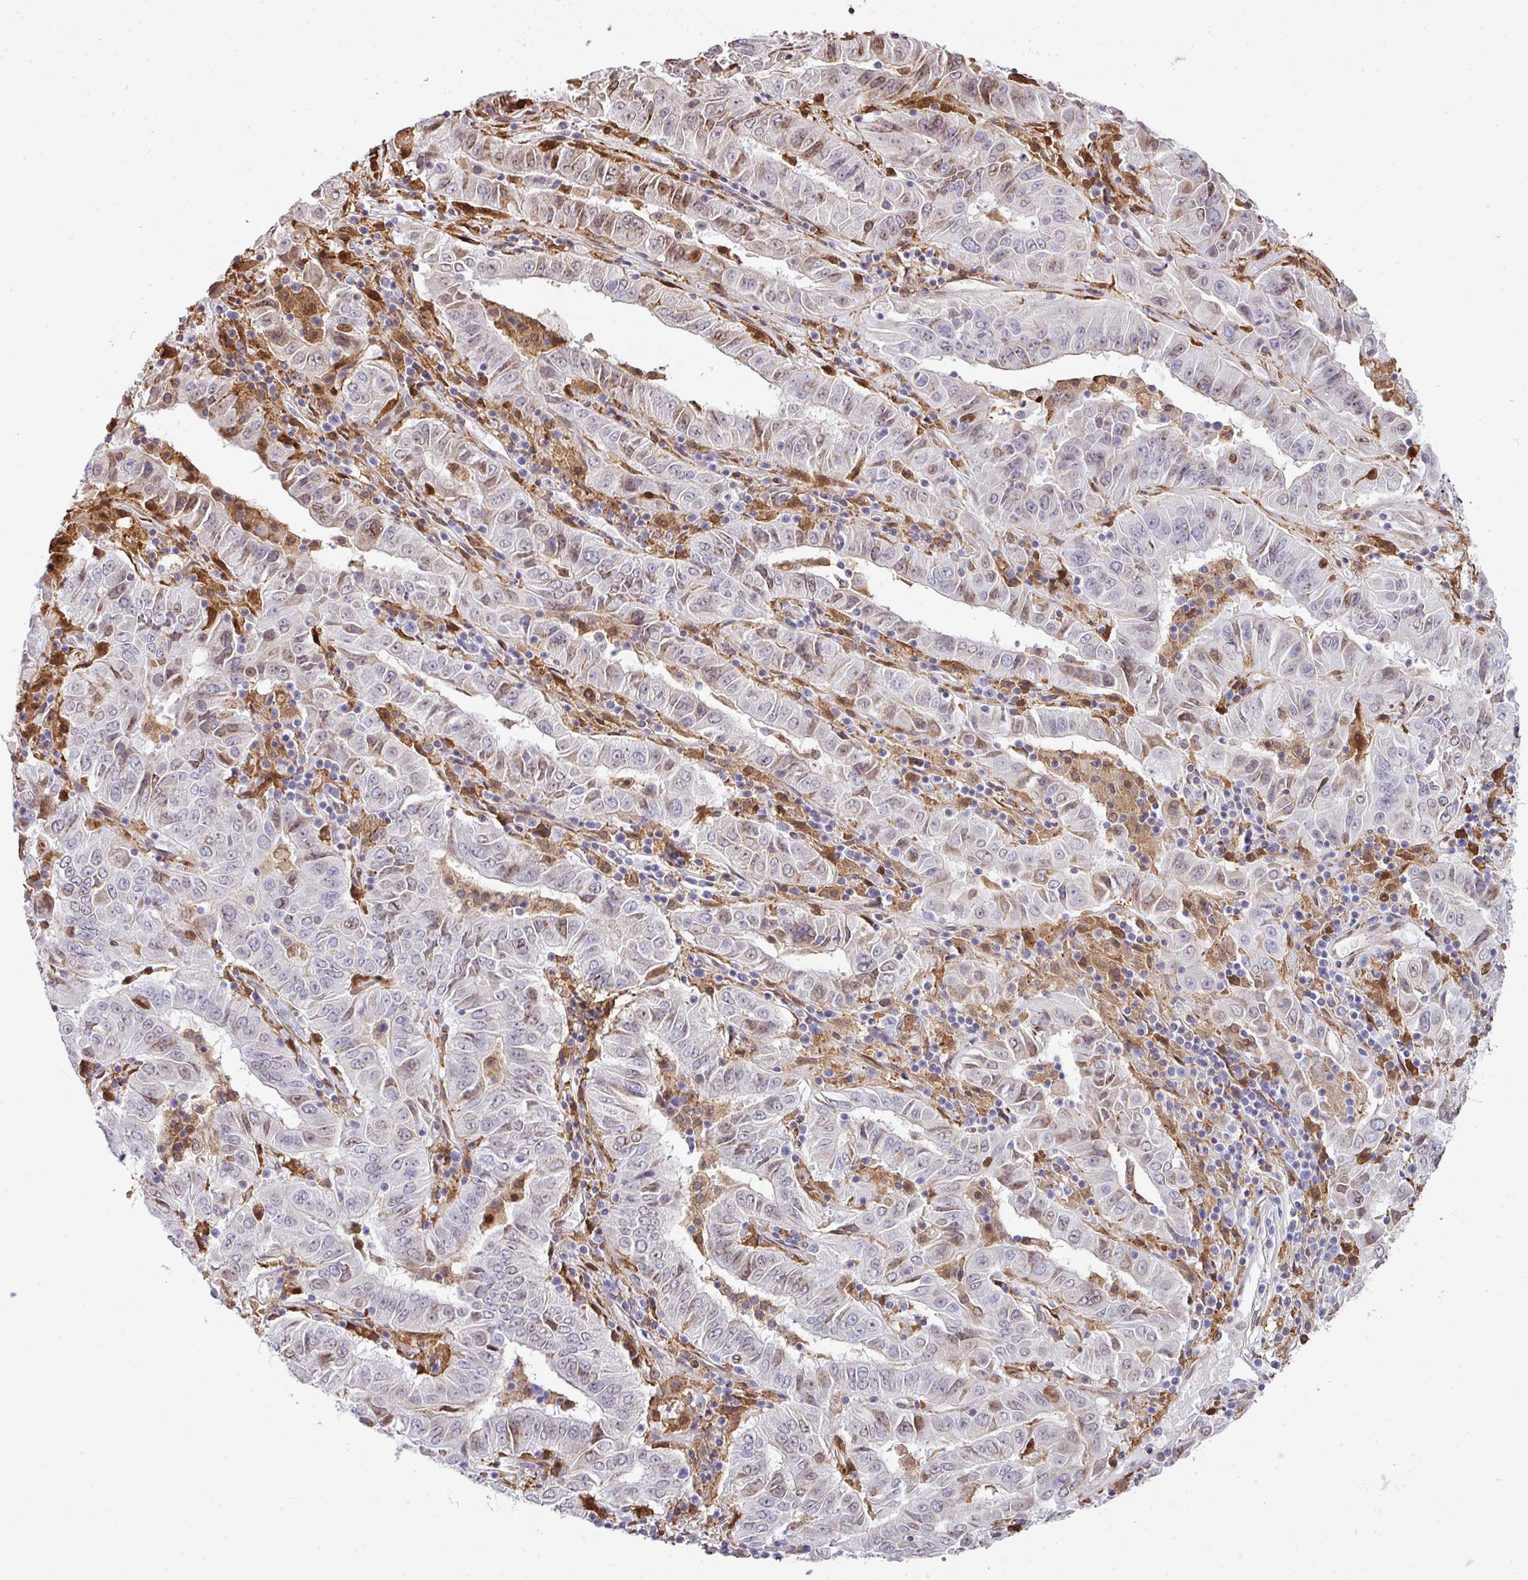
{"staining": {"intensity": "weak", "quantity": "<25%", "location": "cytoplasmic/membranous,nuclear"}, "tissue": "pancreatic cancer", "cell_type": "Tumor cells", "image_type": "cancer", "snomed": [{"axis": "morphology", "description": "Adenocarcinoma, NOS"}, {"axis": "topography", "description": "Pancreas"}], "caption": "A micrograph of pancreatic cancer stained for a protein displays no brown staining in tumor cells. Nuclei are stained in blue.", "gene": "PLK1", "patient": {"sex": "male", "age": 63}}